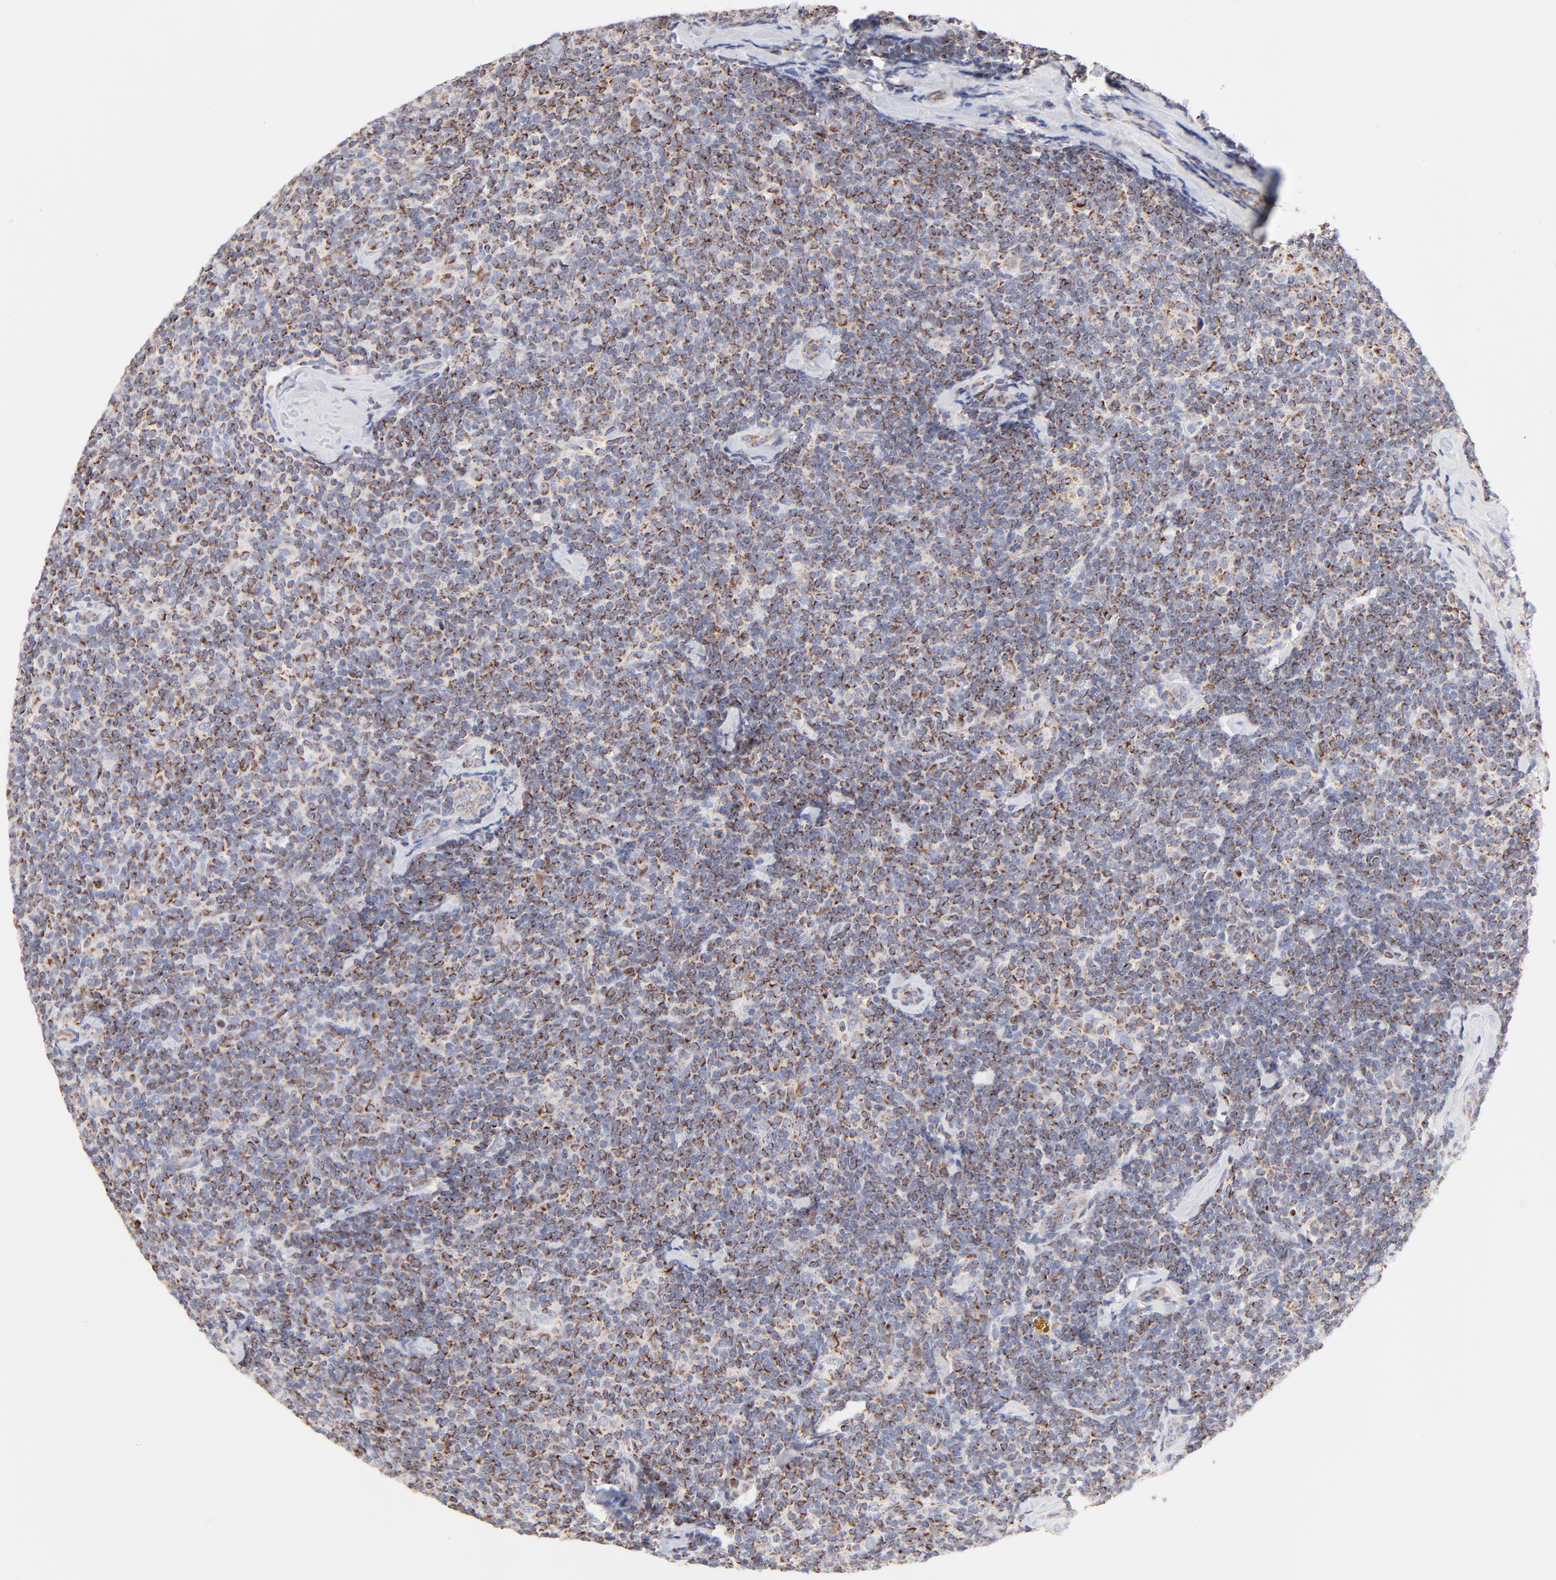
{"staining": {"intensity": "moderate", "quantity": ">75%", "location": "cytoplasmic/membranous"}, "tissue": "lymphoma", "cell_type": "Tumor cells", "image_type": "cancer", "snomed": [{"axis": "morphology", "description": "Malignant lymphoma, non-Hodgkin's type, Low grade"}, {"axis": "topography", "description": "Lymph node"}], "caption": "Immunohistochemistry of human low-grade malignant lymphoma, non-Hodgkin's type displays medium levels of moderate cytoplasmic/membranous positivity in approximately >75% of tumor cells. The staining is performed using DAB (3,3'-diaminobenzidine) brown chromogen to label protein expression. The nuclei are counter-stained blue using hematoxylin.", "gene": "TIMM8A", "patient": {"sex": "female", "age": 56}}